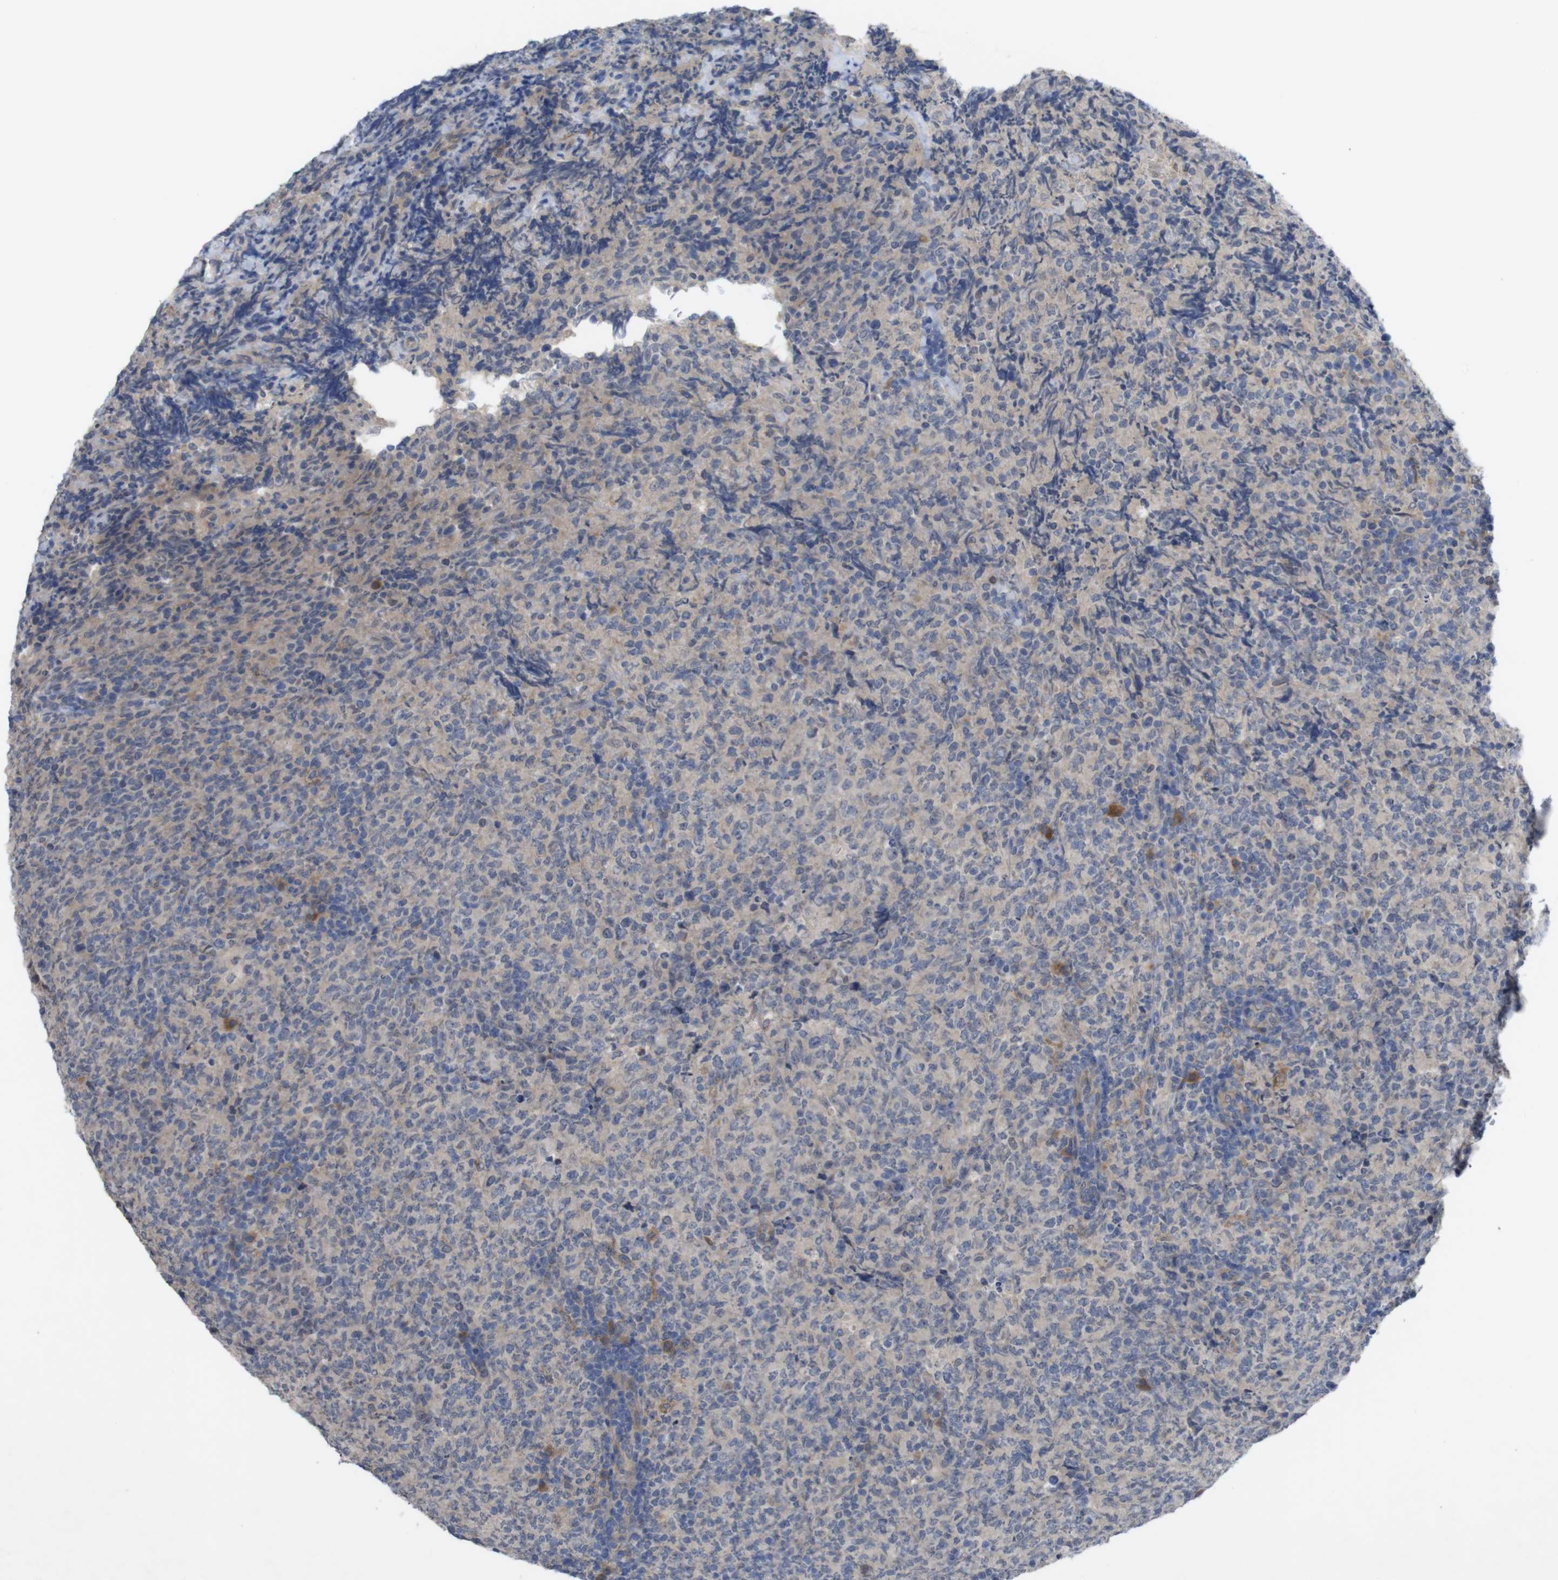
{"staining": {"intensity": "moderate", "quantity": "<25%", "location": "cytoplasmic/membranous"}, "tissue": "lymphoma", "cell_type": "Tumor cells", "image_type": "cancer", "snomed": [{"axis": "morphology", "description": "Malignant lymphoma, non-Hodgkin's type, High grade"}, {"axis": "topography", "description": "Tonsil"}], "caption": "The histopathology image displays staining of high-grade malignant lymphoma, non-Hodgkin's type, revealing moderate cytoplasmic/membranous protein expression (brown color) within tumor cells.", "gene": "BCAR3", "patient": {"sex": "female", "age": 36}}